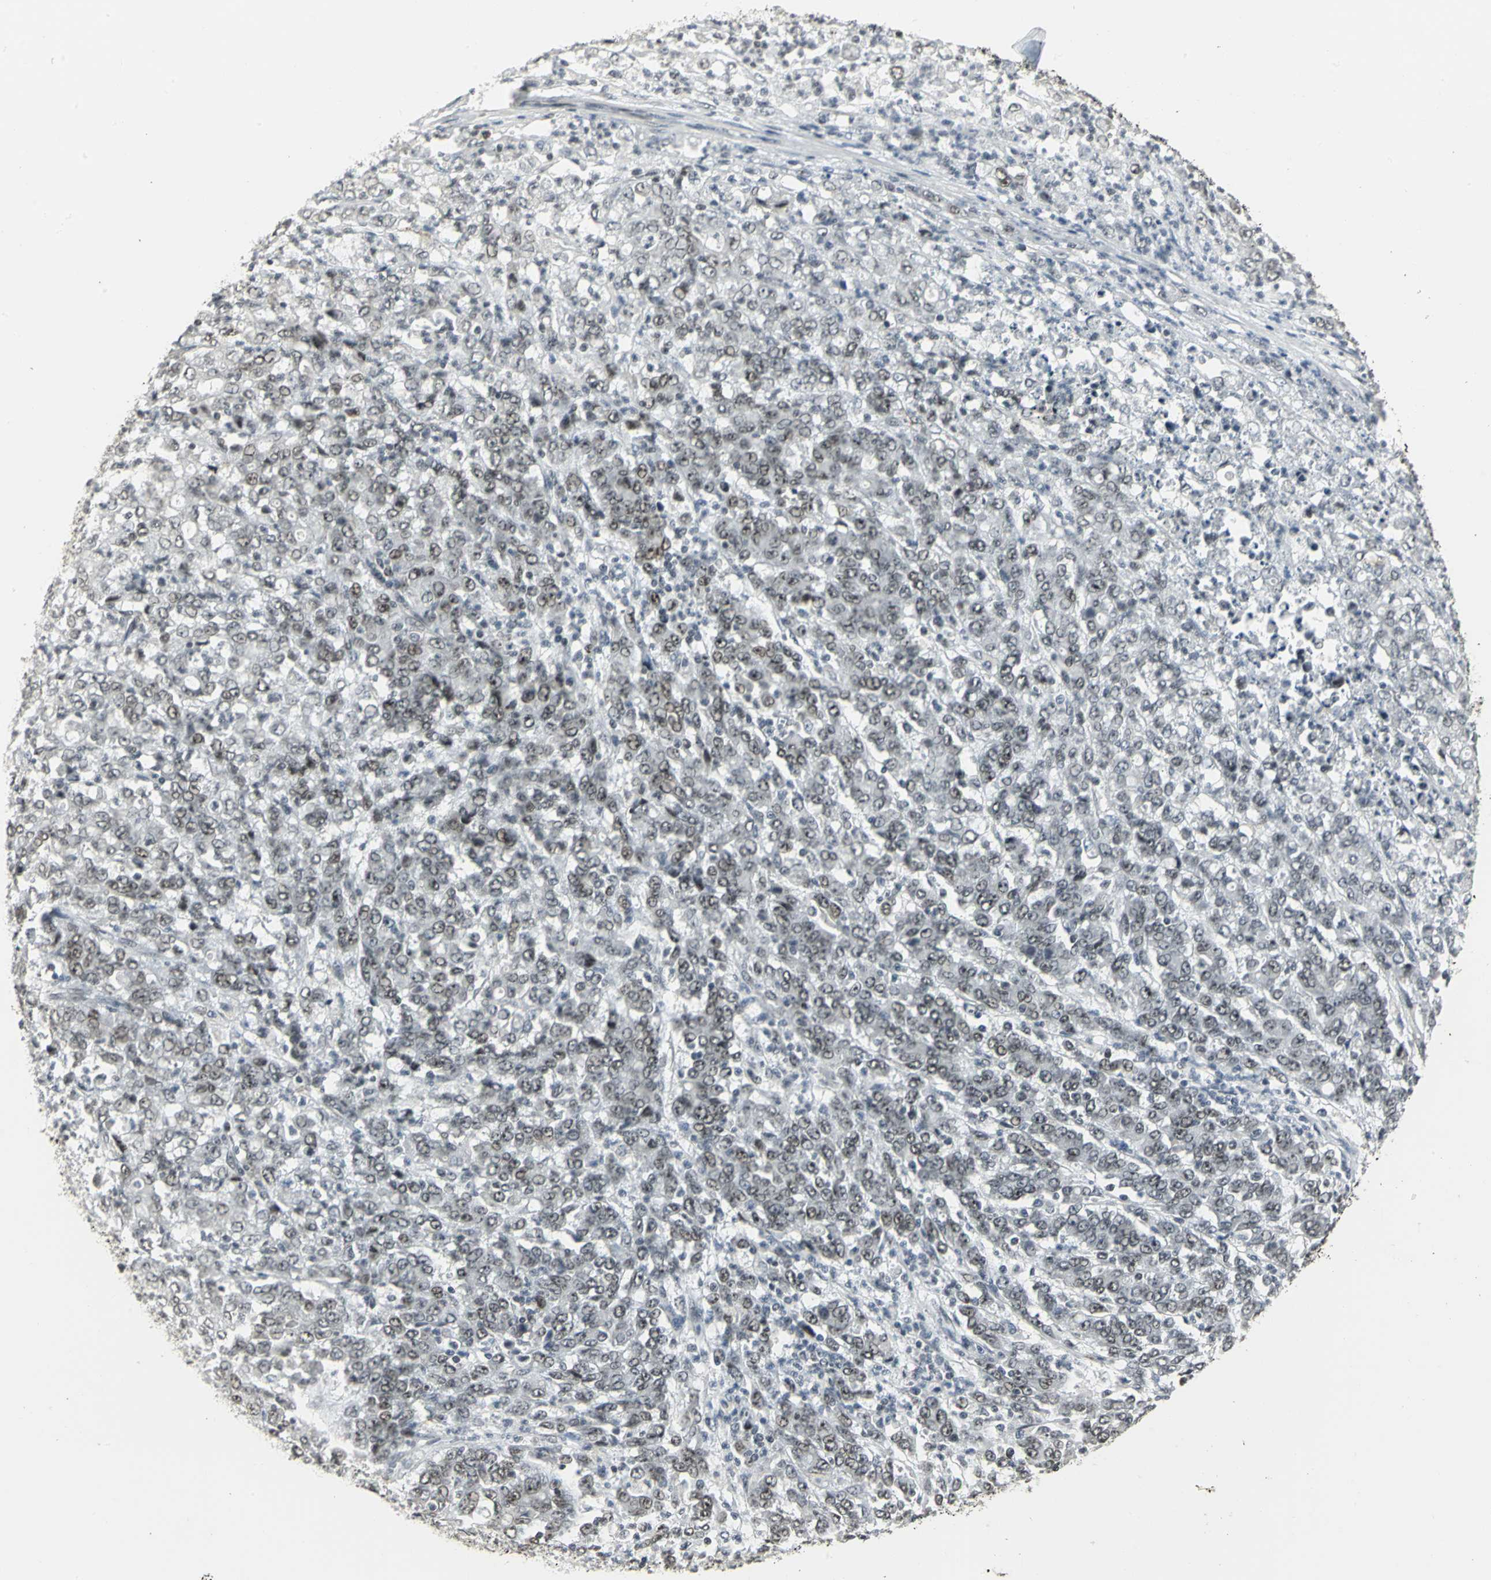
{"staining": {"intensity": "moderate", "quantity": ">75%", "location": "nuclear"}, "tissue": "stomach cancer", "cell_type": "Tumor cells", "image_type": "cancer", "snomed": [{"axis": "morphology", "description": "Adenocarcinoma, NOS"}, {"axis": "topography", "description": "Stomach, lower"}], "caption": "This is an image of immunohistochemistry staining of adenocarcinoma (stomach), which shows moderate expression in the nuclear of tumor cells.", "gene": "CBX3", "patient": {"sex": "female", "age": 71}}